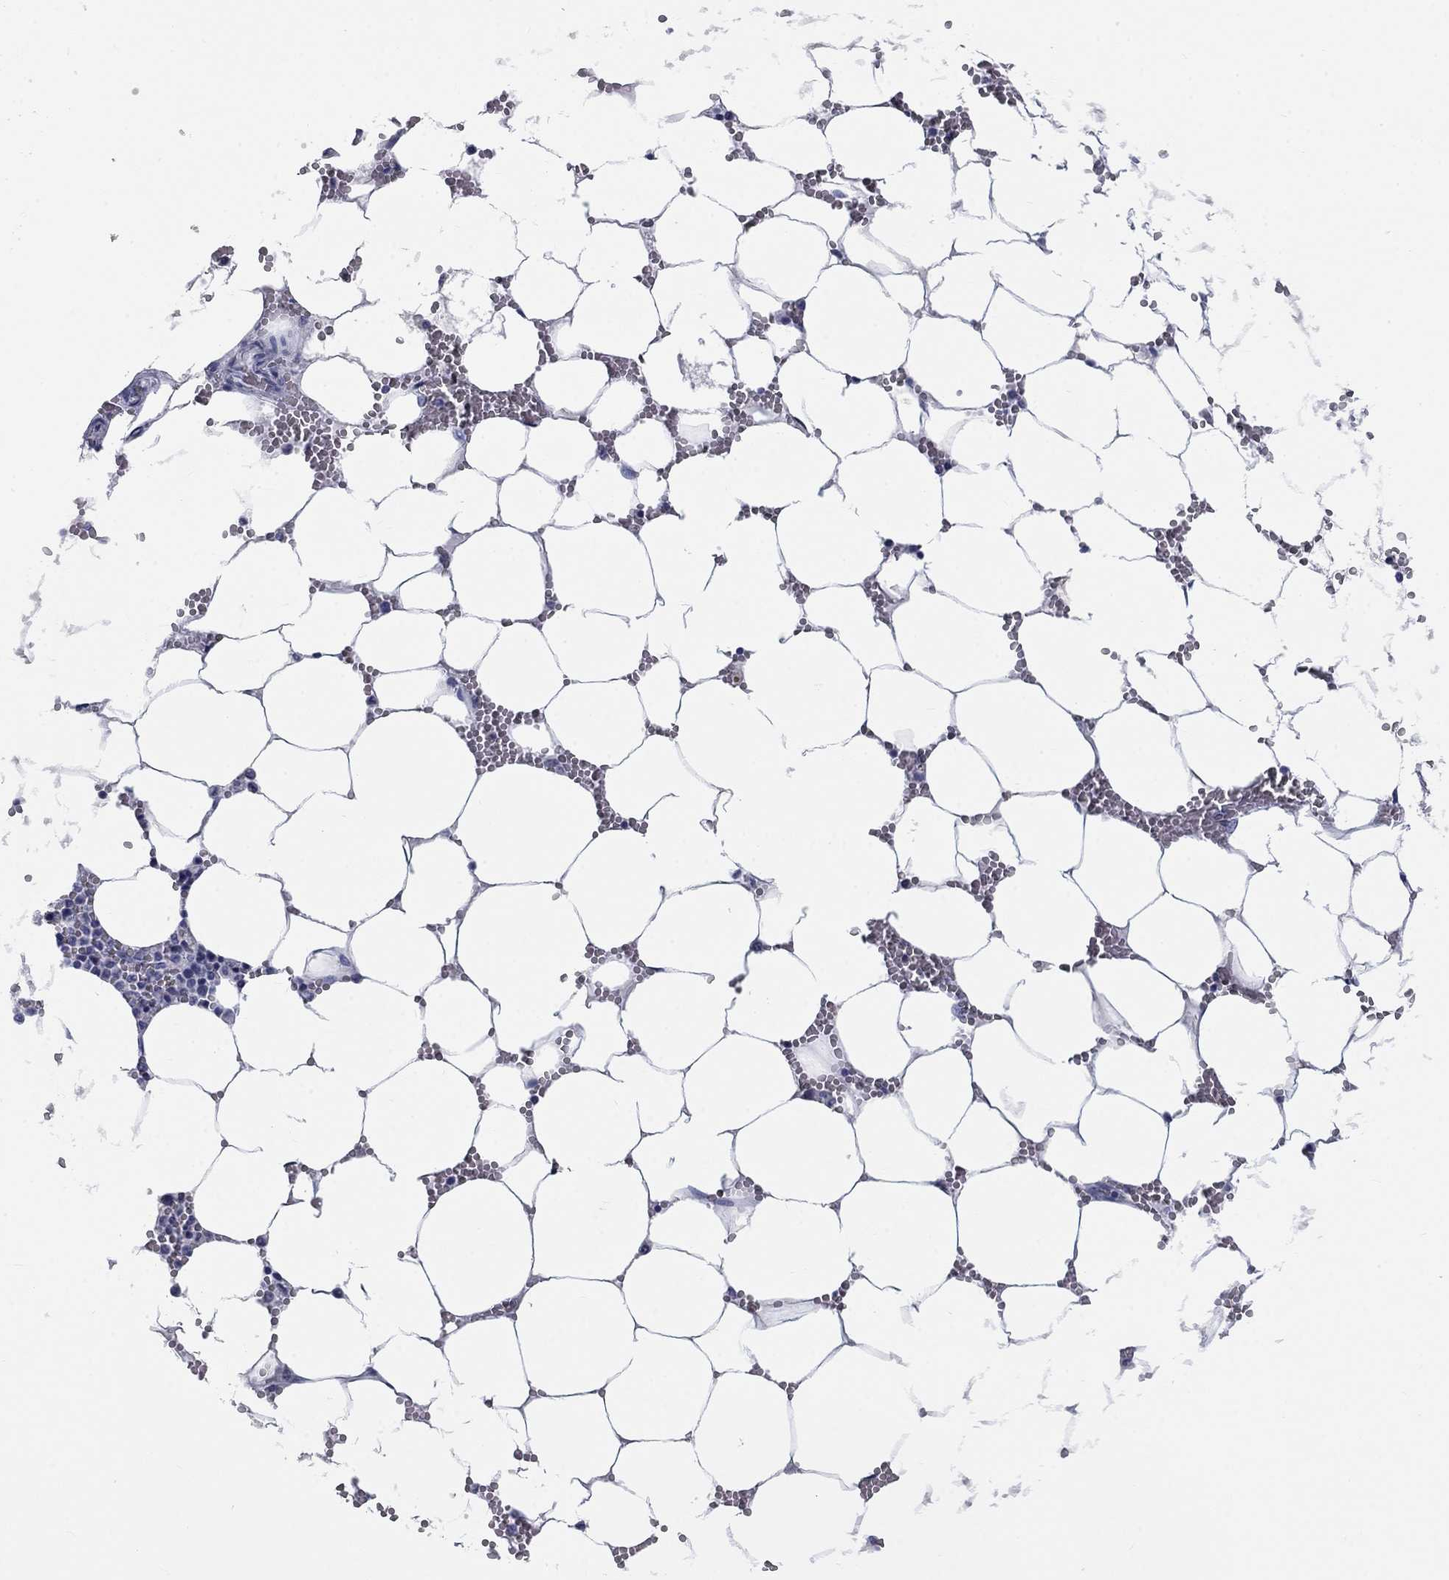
{"staining": {"intensity": "negative", "quantity": "none", "location": "none"}, "tissue": "bone marrow", "cell_type": "Hematopoietic cells", "image_type": "normal", "snomed": [{"axis": "morphology", "description": "Normal tissue, NOS"}, {"axis": "topography", "description": "Bone marrow"}], "caption": "Immunohistochemical staining of unremarkable bone marrow reveals no significant expression in hematopoietic cells.", "gene": "ELAVL4", "patient": {"sex": "female", "age": 64}}